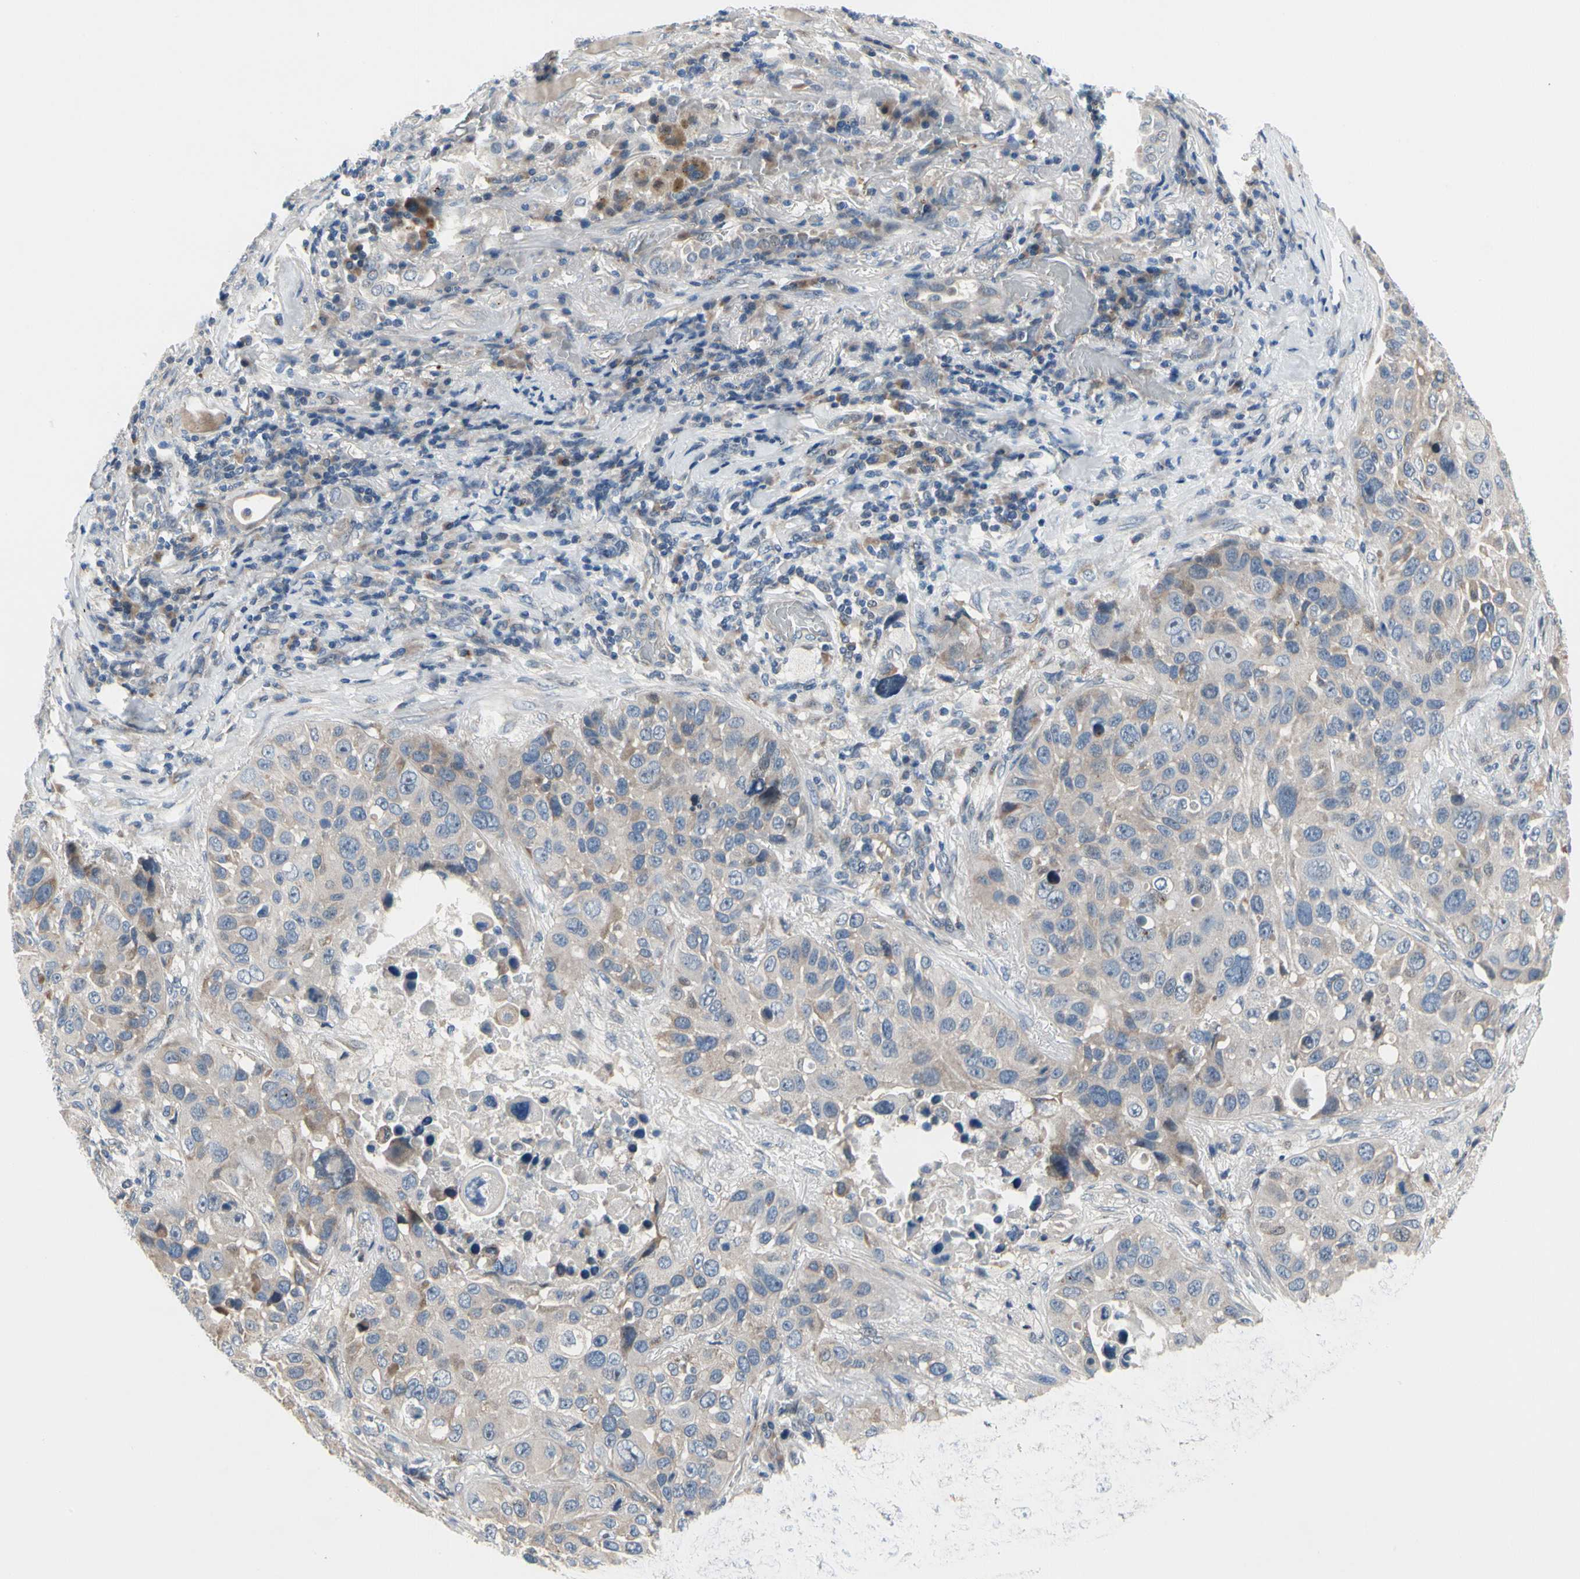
{"staining": {"intensity": "weak", "quantity": "<25%", "location": "cytoplasmic/membranous"}, "tissue": "lung cancer", "cell_type": "Tumor cells", "image_type": "cancer", "snomed": [{"axis": "morphology", "description": "Squamous cell carcinoma, NOS"}, {"axis": "topography", "description": "Lung"}], "caption": "Protein analysis of lung cancer demonstrates no significant positivity in tumor cells. (DAB (3,3'-diaminobenzidine) immunohistochemistry with hematoxylin counter stain).", "gene": "NFASC", "patient": {"sex": "male", "age": 57}}